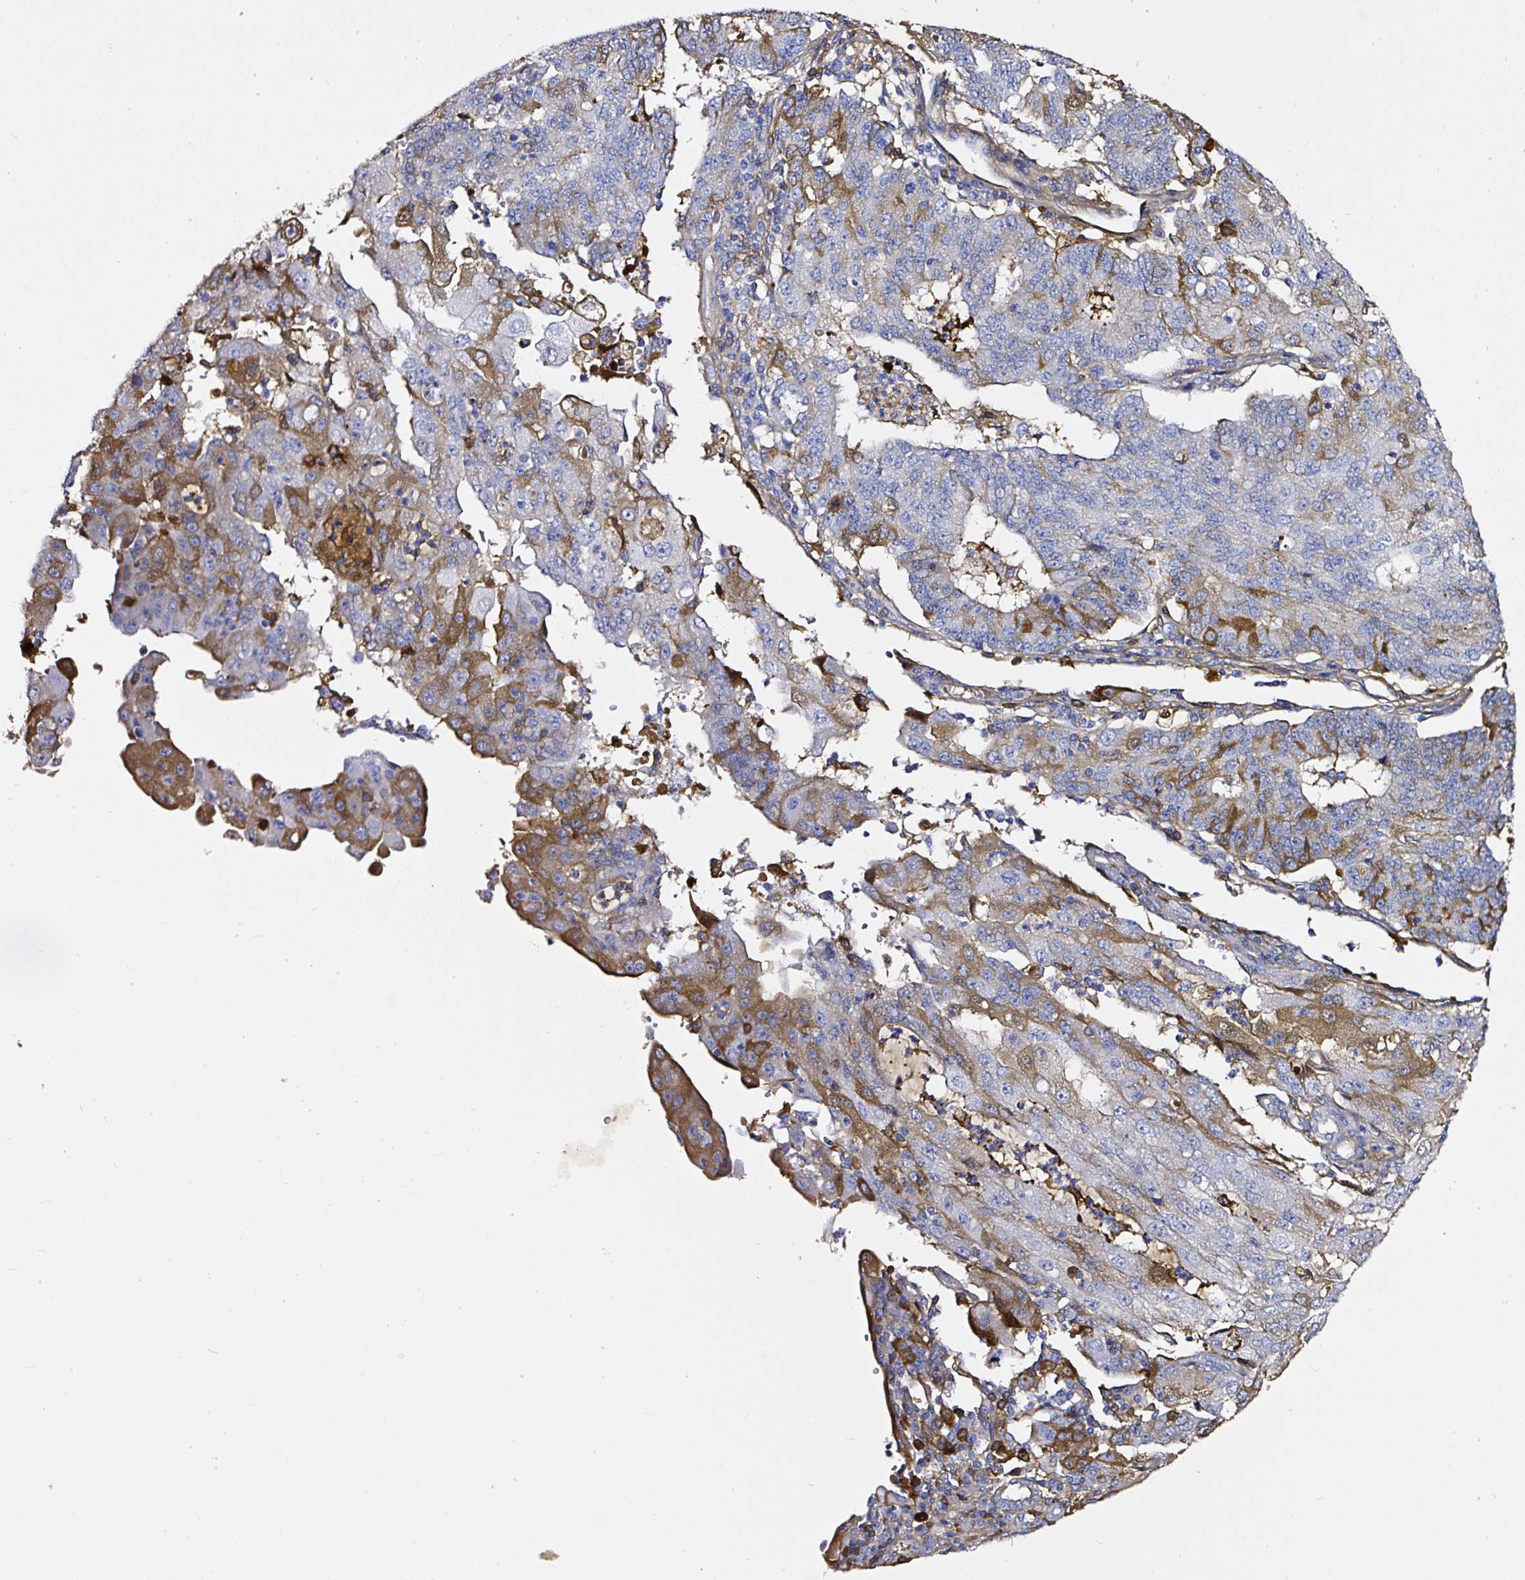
{"staining": {"intensity": "moderate", "quantity": "<25%", "location": "cytoplasmic/membranous"}, "tissue": "endometrial cancer", "cell_type": "Tumor cells", "image_type": "cancer", "snomed": [{"axis": "morphology", "description": "Adenocarcinoma, NOS"}, {"axis": "topography", "description": "Endometrium"}], "caption": "Moderate cytoplasmic/membranous protein staining is appreciated in approximately <25% of tumor cells in adenocarcinoma (endometrial).", "gene": "CLEC3B", "patient": {"sex": "female", "age": 56}}